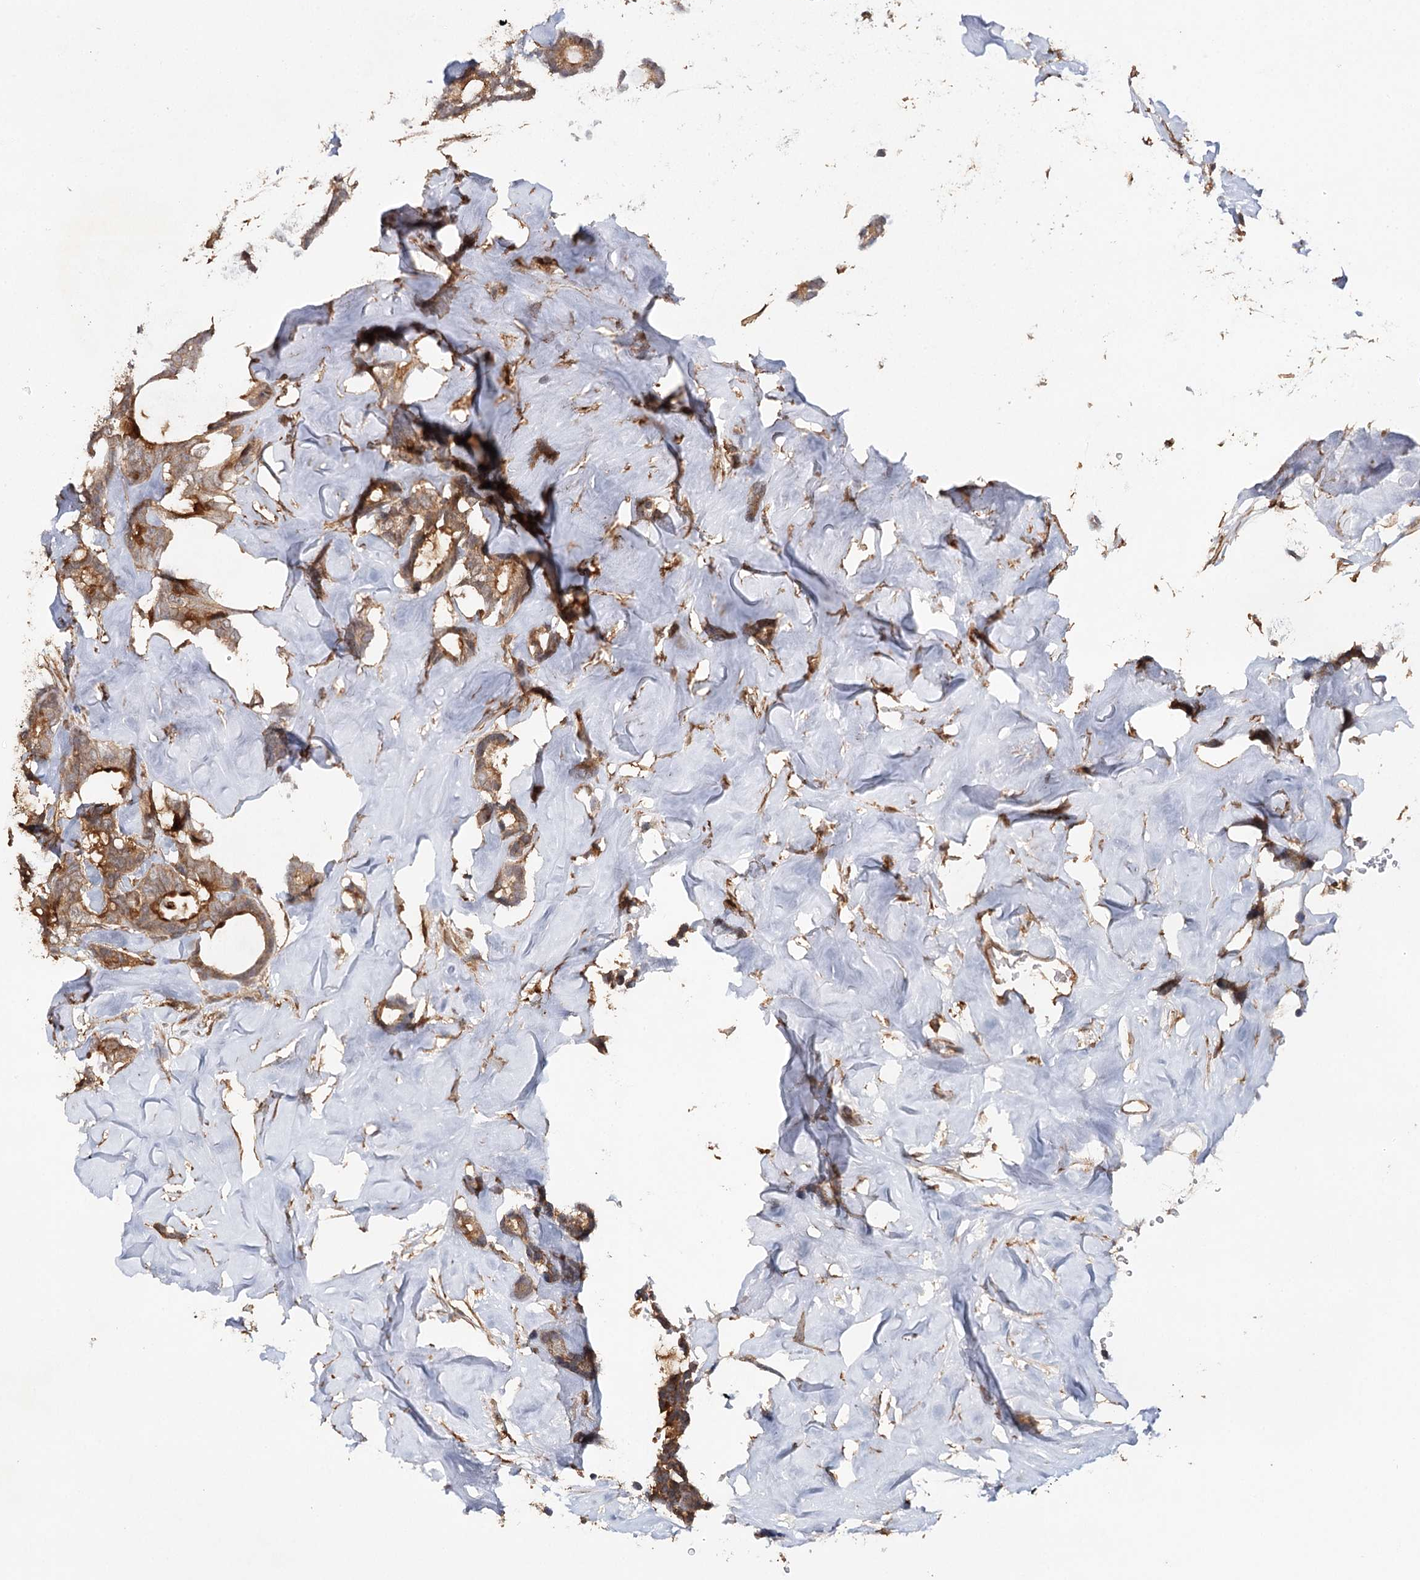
{"staining": {"intensity": "moderate", "quantity": ">75%", "location": "cytoplasmic/membranous"}, "tissue": "breast cancer", "cell_type": "Tumor cells", "image_type": "cancer", "snomed": [{"axis": "morphology", "description": "Duct carcinoma"}, {"axis": "topography", "description": "Breast"}], "caption": "Protein staining of breast cancer tissue demonstrates moderate cytoplasmic/membranous staining in about >75% of tumor cells.", "gene": "BCR", "patient": {"sex": "female", "age": 87}}